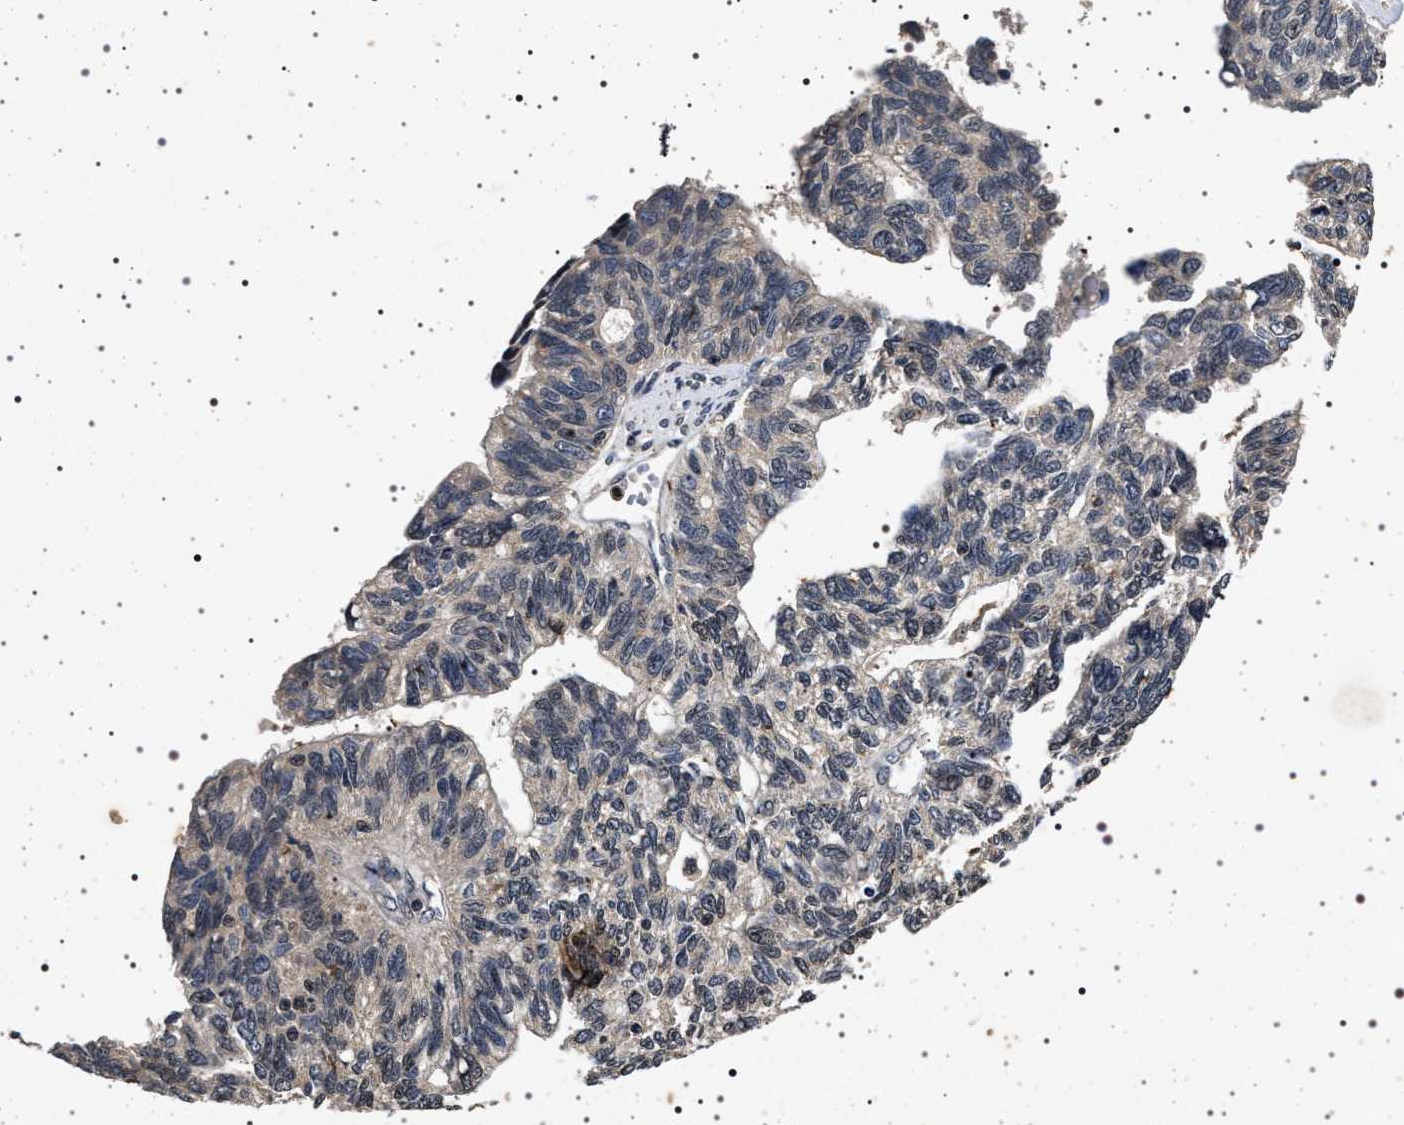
{"staining": {"intensity": "weak", "quantity": "<25%", "location": "cytoplasmic/membranous"}, "tissue": "ovarian cancer", "cell_type": "Tumor cells", "image_type": "cancer", "snomed": [{"axis": "morphology", "description": "Cystadenocarcinoma, serous, NOS"}, {"axis": "topography", "description": "Ovary"}], "caption": "The immunohistochemistry image has no significant positivity in tumor cells of ovarian serous cystadenocarcinoma tissue.", "gene": "CDKN1B", "patient": {"sex": "female", "age": 79}}